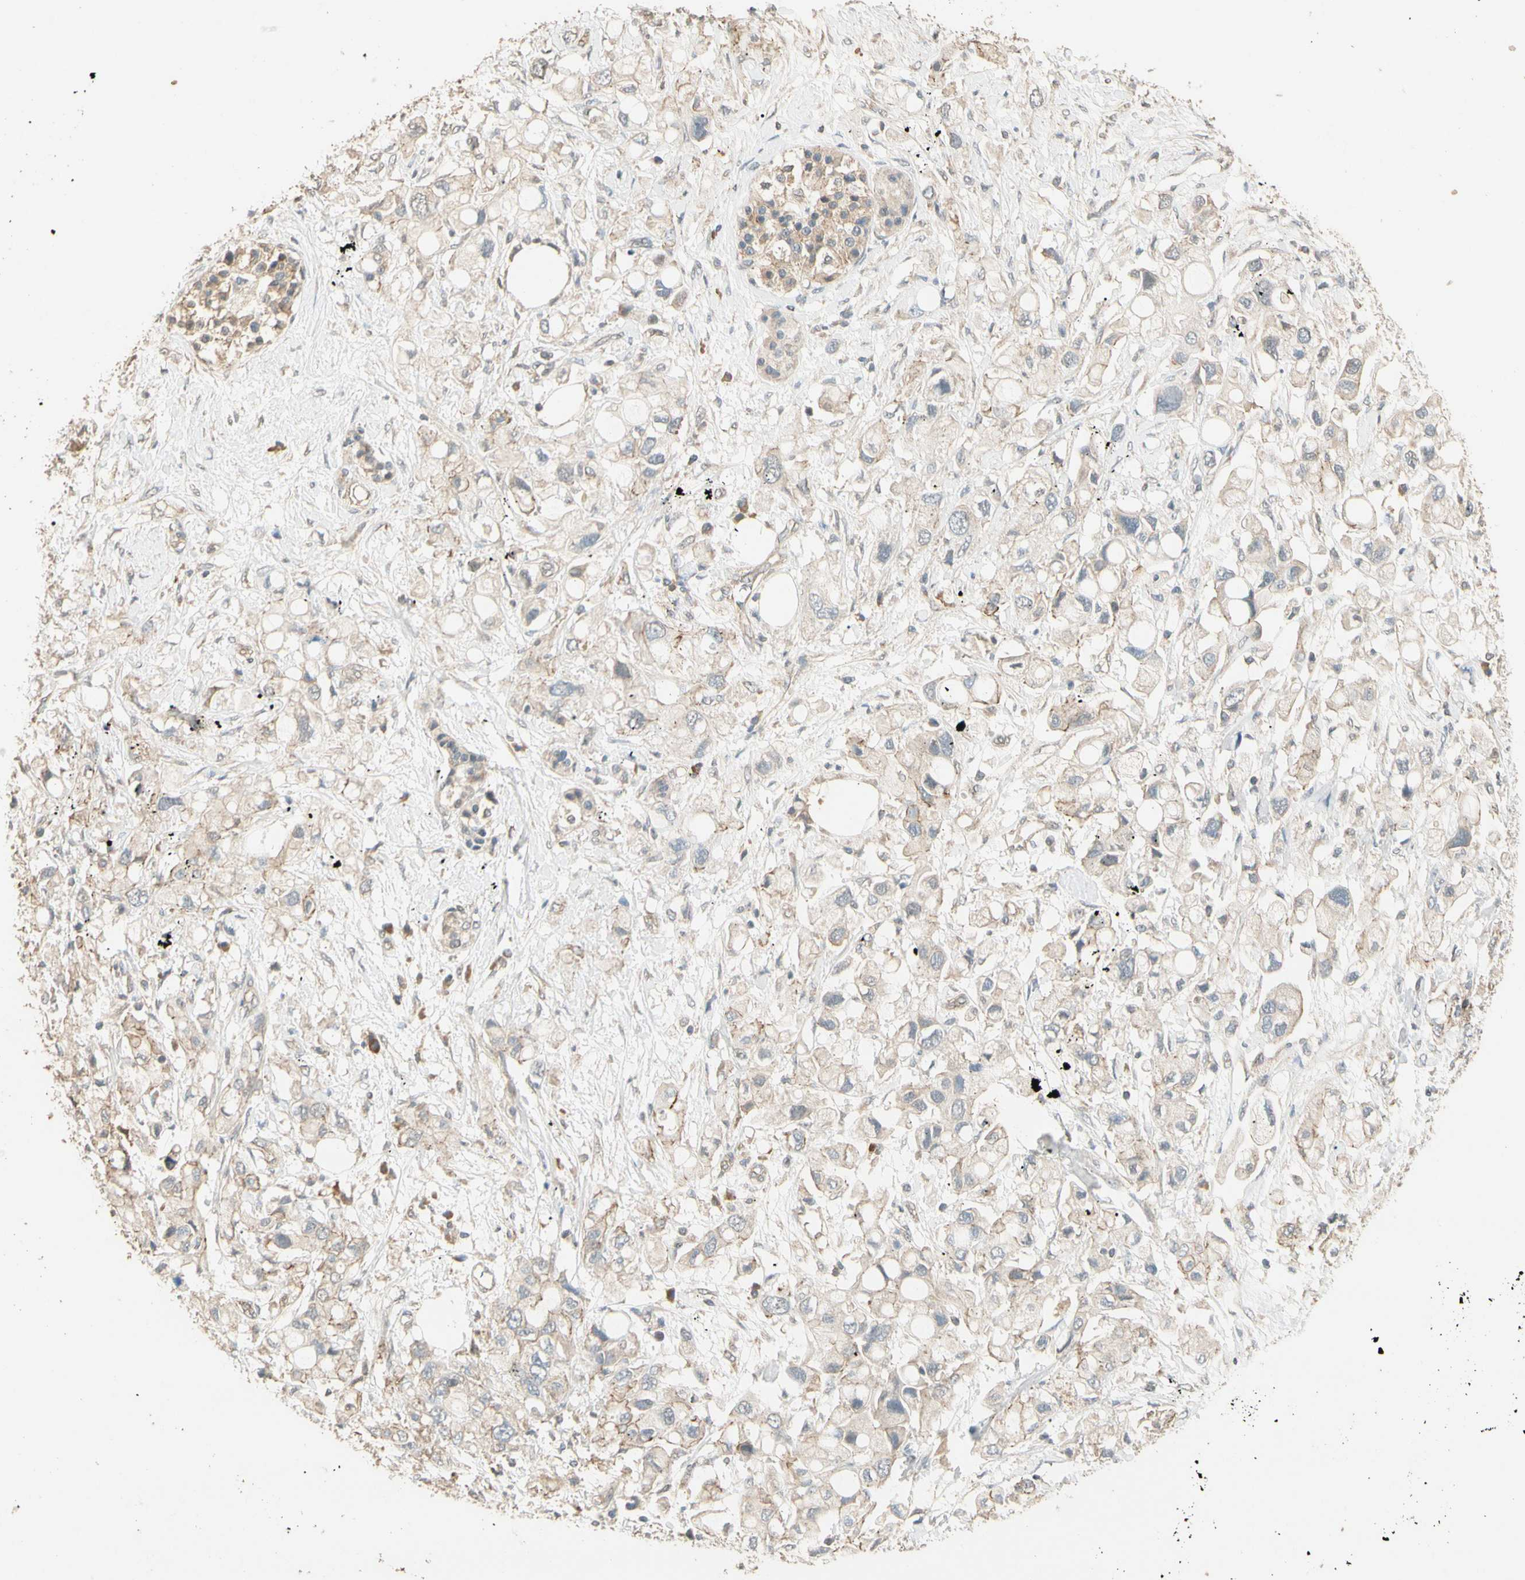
{"staining": {"intensity": "weak", "quantity": "<25%", "location": "cytoplasmic/membranous"}, "tissue": "pancreatic cancer", "cell_type": "Tumor cells", "image_type": "cancer", "snomed": [{"axis": "morphology", "description": "Adenocarcinoma, NOS"}, {"axis": "topography", "description": "Pancreas"}], "caption": "Immunohistochemistry (IHC) micrograph of neoplastic tissue: human pancreatic cancer (adenocarcinoma) stained with DAB displays no significant protein staining in tumor cells. (DAB immunohistochemistry (IHC) with hematoxylin counter stain).", "gene": "CDH6", "patient": {"sex": "female", "age": 56}}